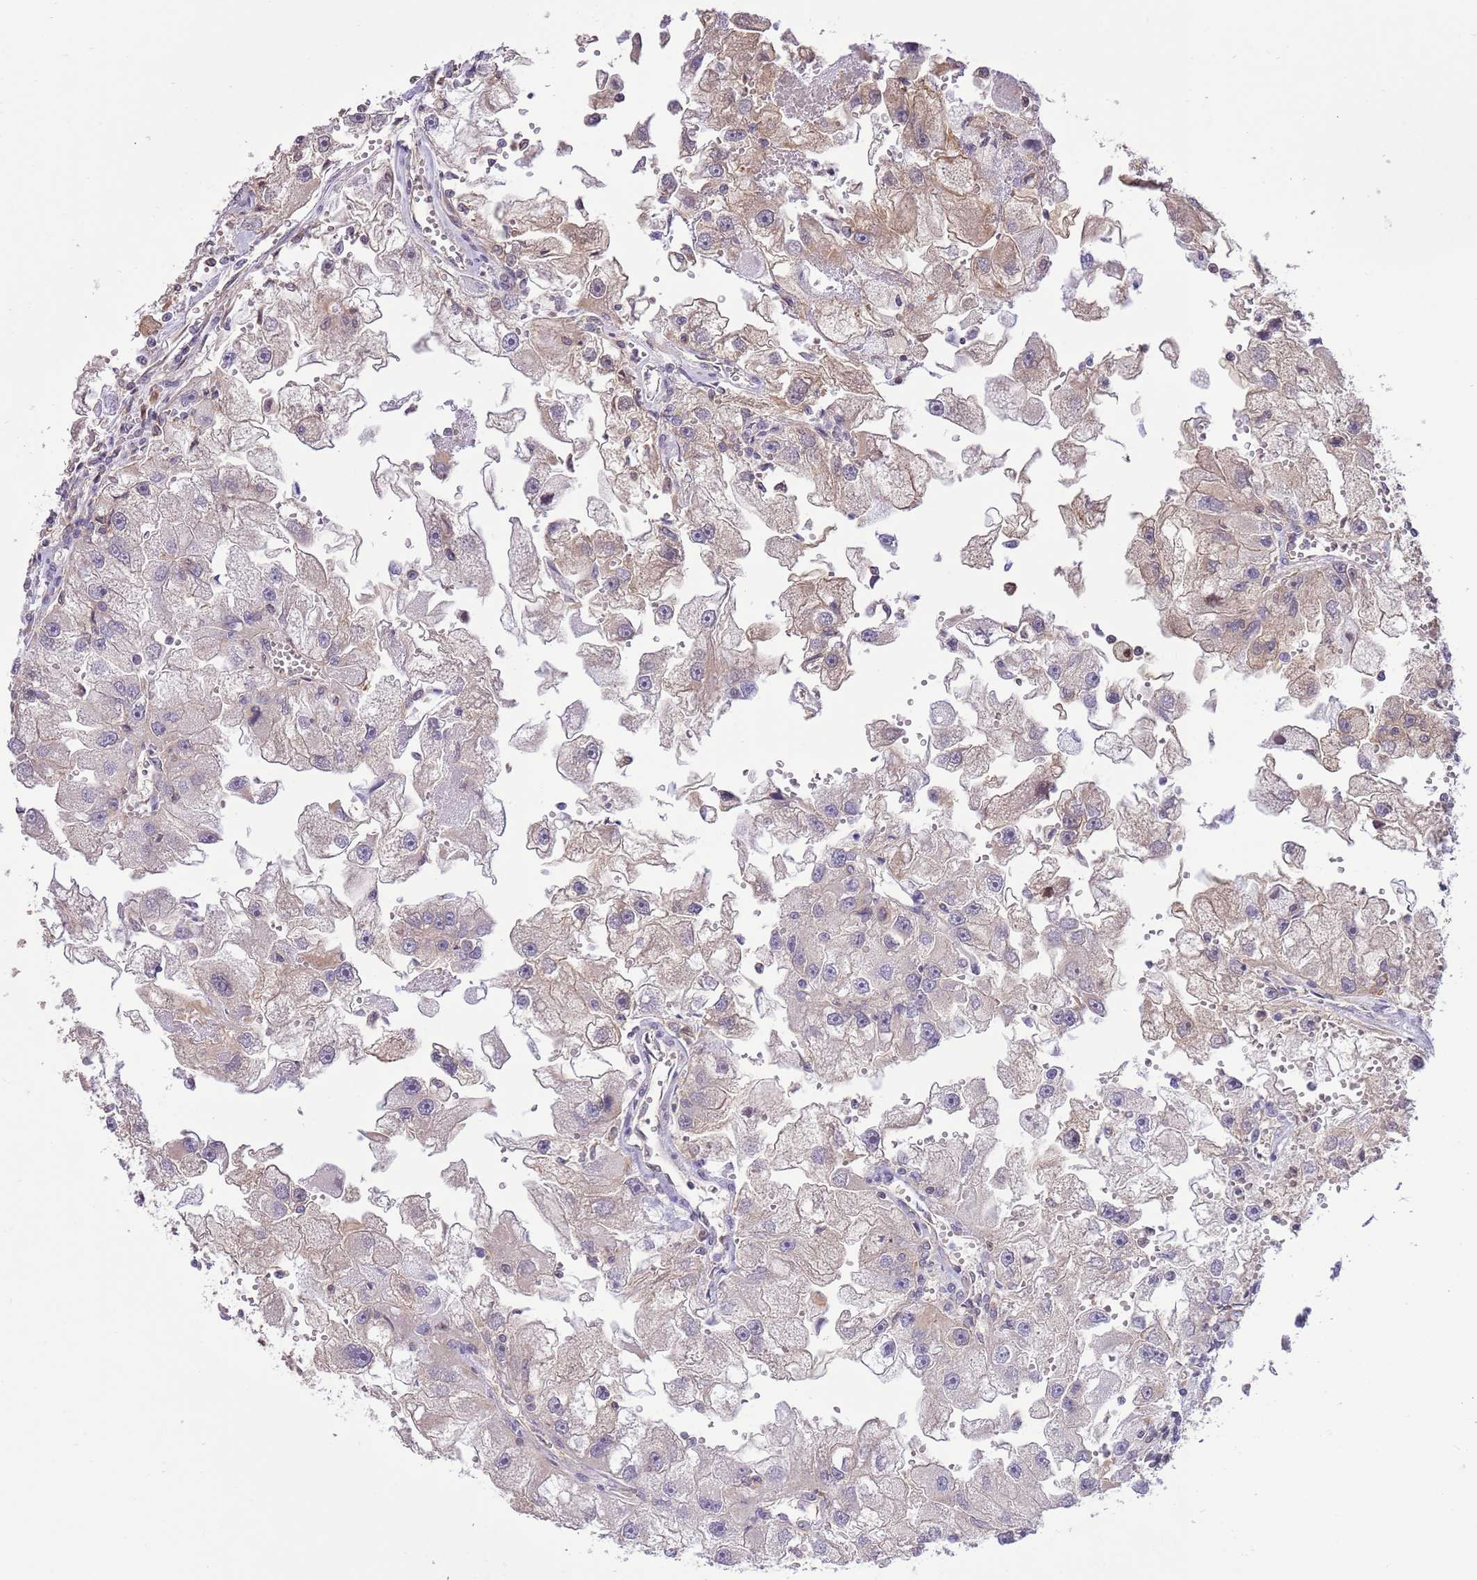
{"staining": {"intensity": "negative", "quantity": "none", "location": "none"}, "tissue": "renal cancer", "cell_type": "Tumor cells", "image_type": "cancer", "snomed": [{"axis": "morphology", "description": "Adenocarcinoma, NOS"}, {"axis": "topography", "description": "Kidney"}], "caption": "This photomicrograph is of renal cancer (adenocarcinoma) stained with immunohistochemistry (IHC) to label a protein in brown with the nuclei are counter-stained blue. There is no positivity in tumor cells.", "gene": "NSFL1C", "patient": {"sex": "male", "age": 63}}